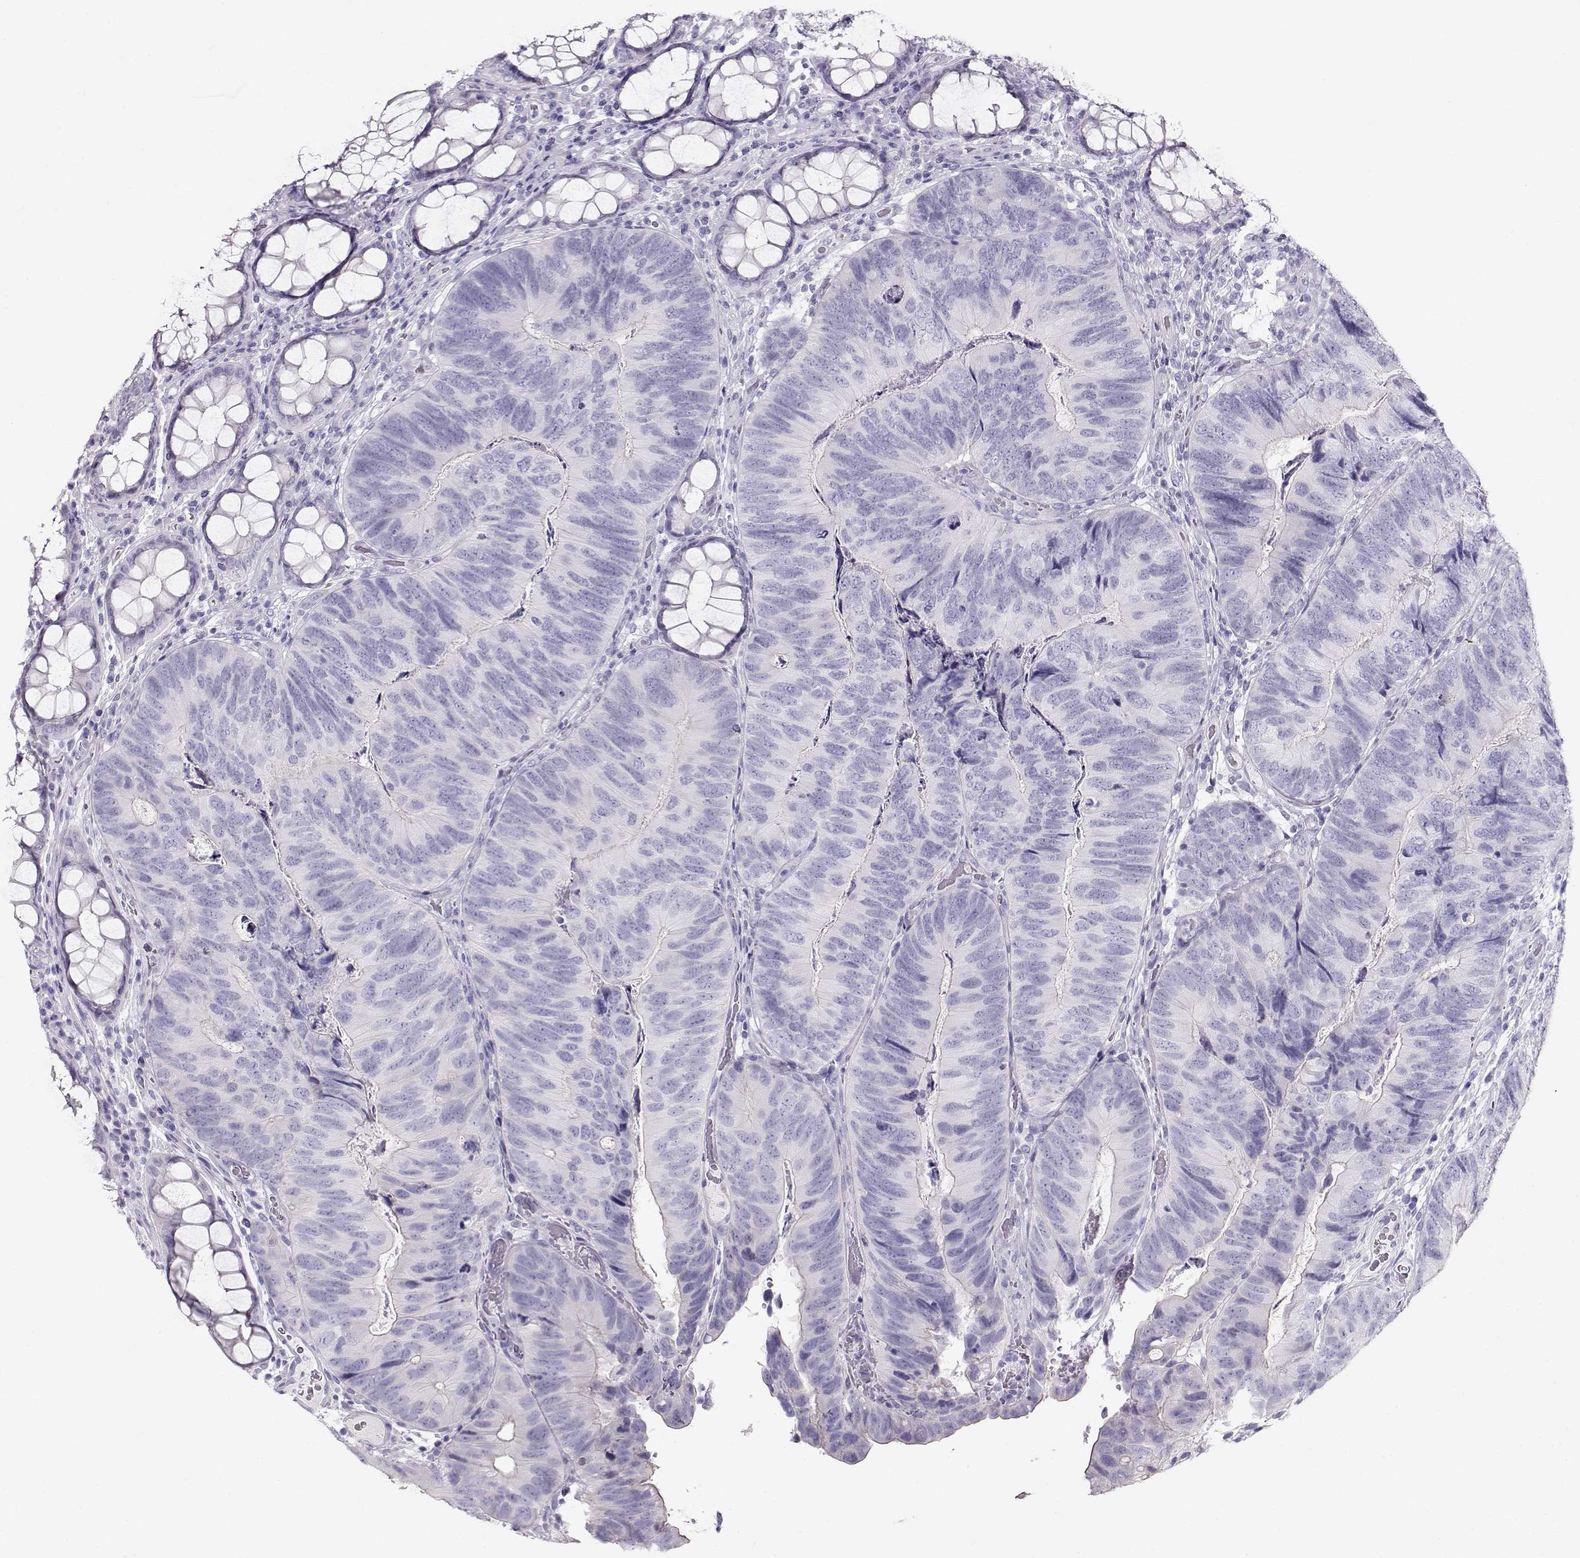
{"staining": {"intensity": "negative", "quantity": "none", "location": "none"}, "tissue": "colorectal cancer", "cell_type": "Tumor cells", "image_type": "cancer", "snomed": [{"axis": "morphology", "description": "Adenocarcinoma, NOS"}, {"axis": "topography", "description": "Colon"}], "caption": "Tumor cells are negative for protein expression in human adenocarcinoma (colorectal). The staining is performed using DAB brown chromogen with nuclei counter-stained in using hematoxylin.", "gene": "ACTN2", "patient": {"sex": "female", "age": 67}}